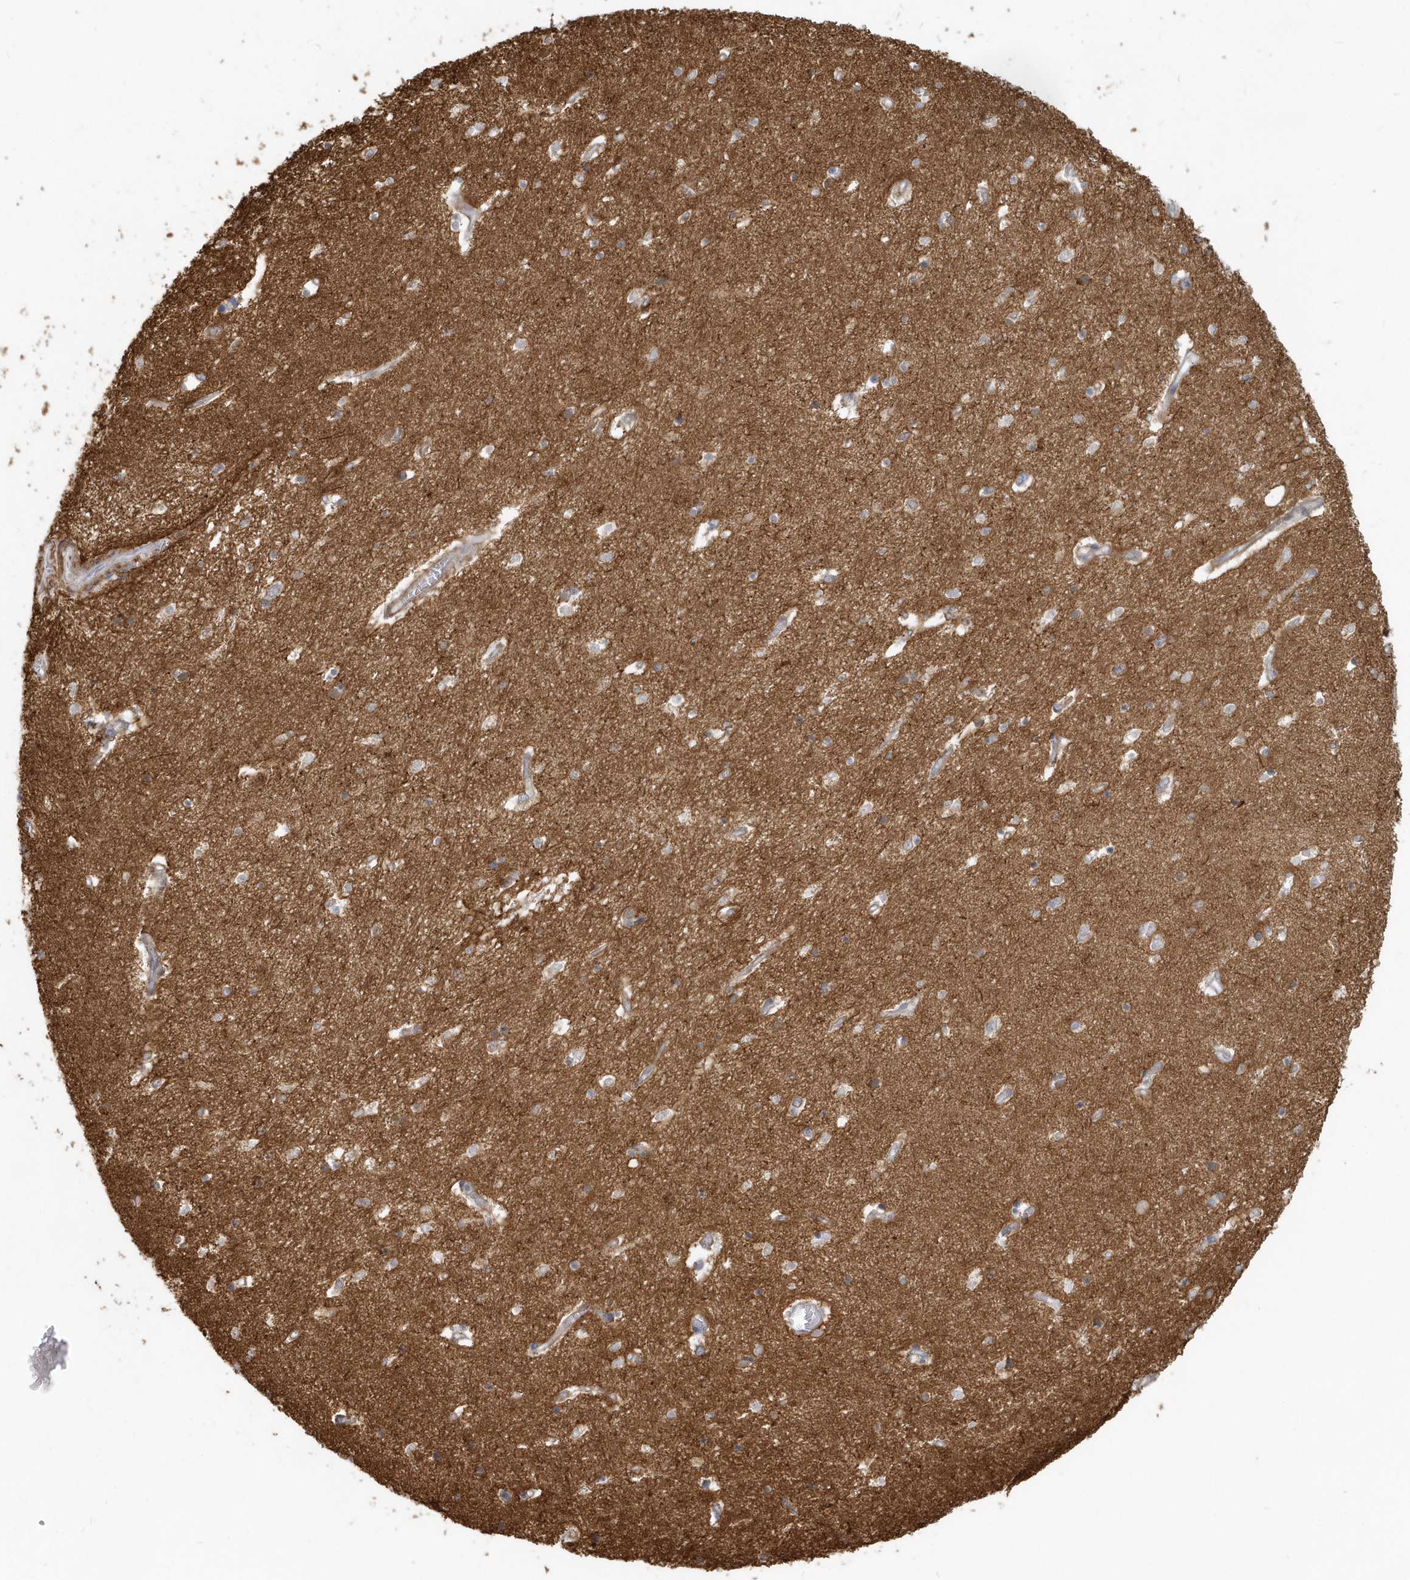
{"staining": {"intensity": "negative", "quantity": "none", "location": "none"}, "tissue": "hippocampus", "cell_type": "Glial cells", "image_type": "normal", "snomed": [{"axis": "morphology", "description": "Normal tissue, NOS"}, {"axis": "topography", "description": "Hippocampus"}], "caption": "An IHC micrograph of unremarkable hippocampus is shown. There is no staining in glial cells of hippocampus.", "gene": "NAPB", "patient": {"sex": "female", "age": 64}}